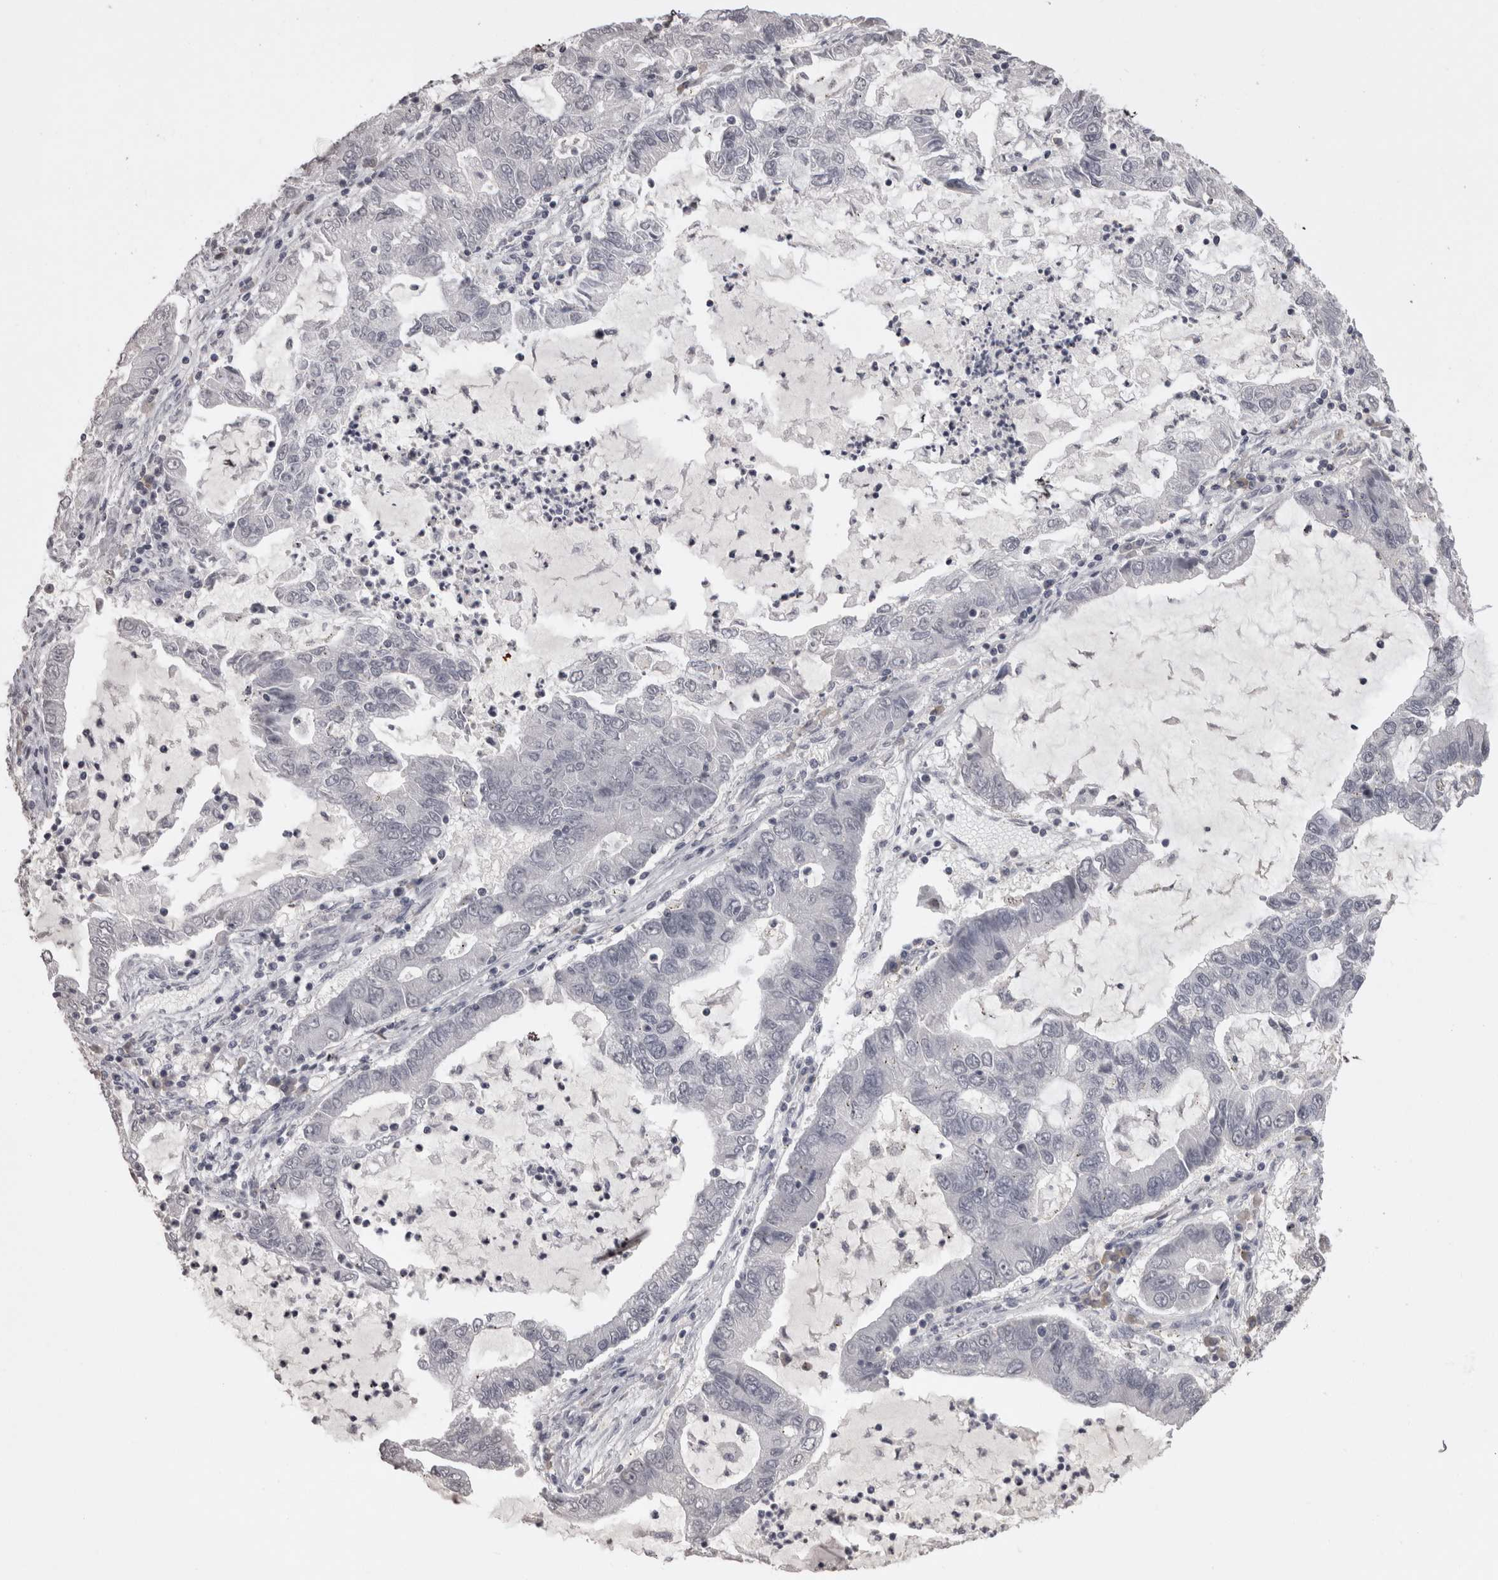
{"staining": {"intensity": "negative", "quantity": "none", "location": "none"}, "tissue": "lung cancer", "cell_type": "Tumor cells", "image_type": "cancer", "snomed": [{"axis": "morphology", "description": "Adenocarcinoma, NOS"}, {"axis": "topography", "description": "Lung"}], "caption": "Protein analysis of lung cancer reveals no significant expression in tumor cells.", "gene": "LAX1", "patient": {"sex": "female", "age": 51}}